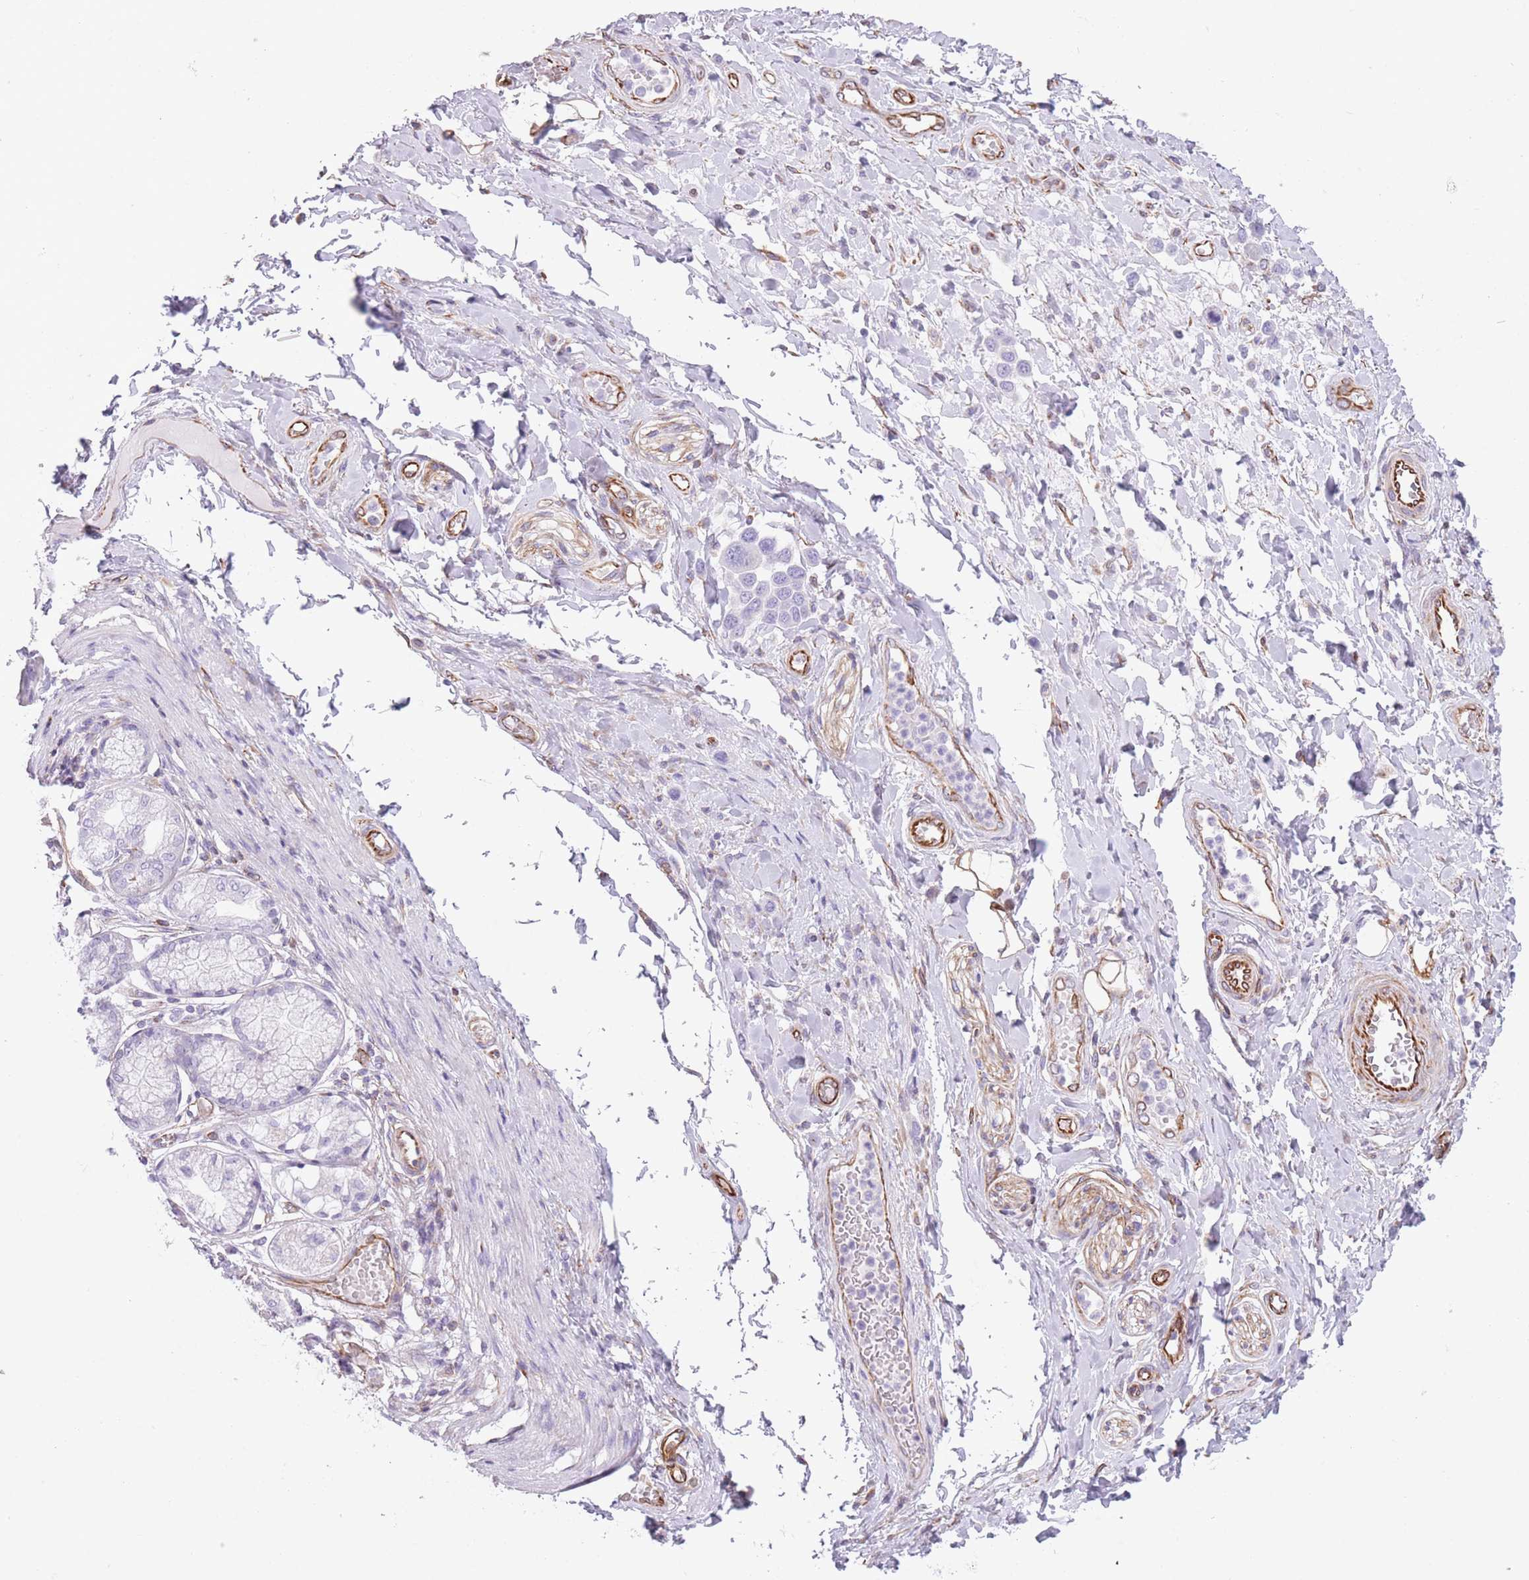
{"staining": {"intensity": "negative", "quantity": "none", "location": "none"}, "tissue": "stomach cancer", "cell_type": "Tumor cells", "image_type": "cancer", "snomed": [{"axis": "morphology", "description": "Adenocarcinoma, NOS"}, {"axis": "topography", "description": "Stomach"}], "caption": "Image shows no significant protein expression in tumor cells of stomach cancer. (Brightfield microscopy of DAB IHC at high magnification).", "gene": "PTCD1", "patient": {"sex": "female", "age": 65}}